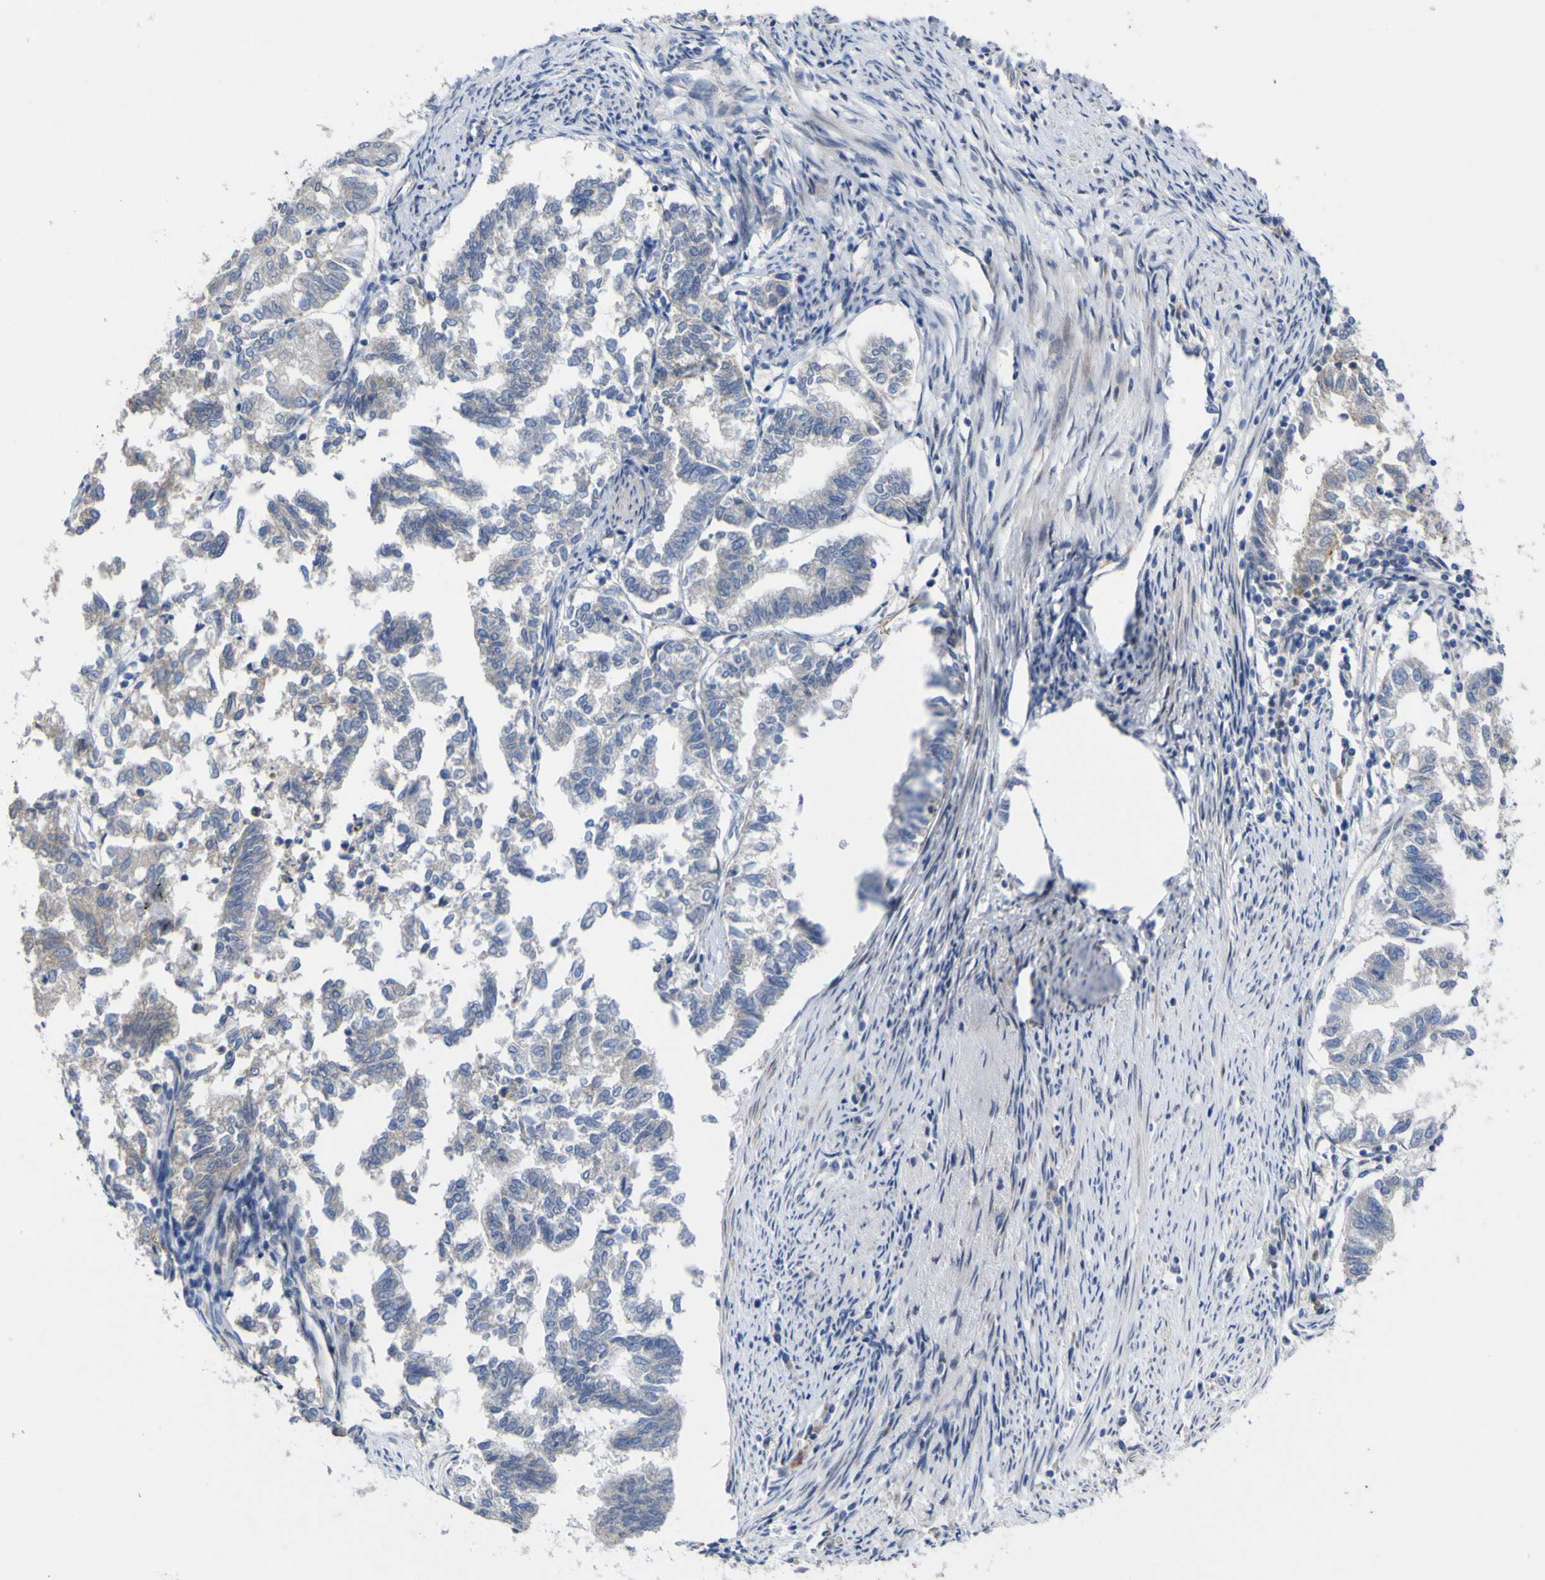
{"staining": {"intensity": "weak", "quantity": ">75%", "location": "cytoplasmic/membranous"}, "tissue": "endometrial cancer", "cell_type": "Tumor cells", "image_type": "cancer", "snomed": [{"axis": "morphology", "description": "Necrosis, NOS"}, {"axis": "morphology", "description": "Adenocarcinoma, NOS"}, {"axis": "topography", "description": "Endometrium"}], "caption": "Human endometrial cancer stained with a brown dye displays weak cytoplasmic/membranous positive staining in approximately >75% of tumor cells.", "gene": "NAV1", "patient": {"sex": "female", "age": 79}}